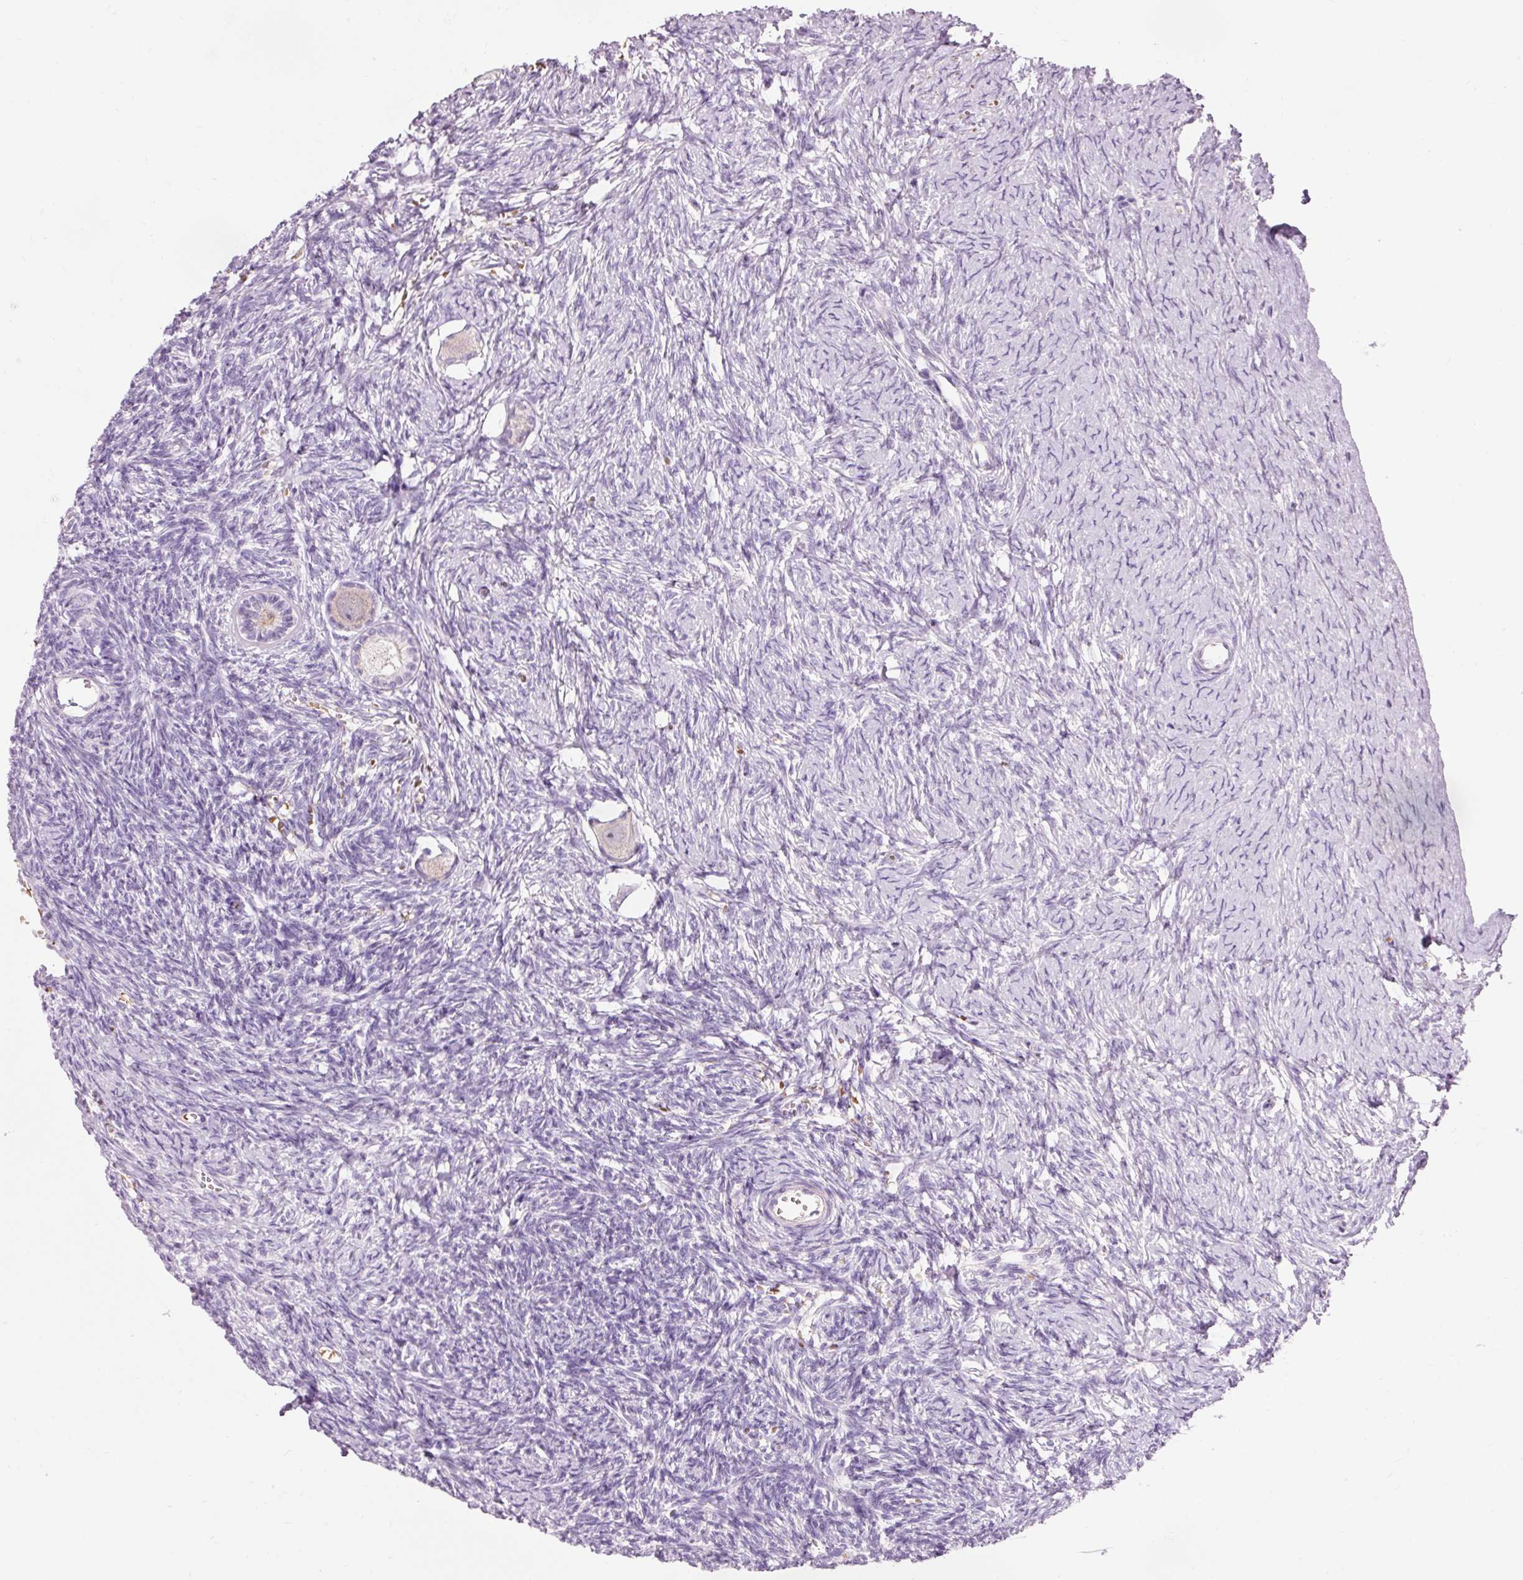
{"staining": {"intensity": "weak", "quantity": "<25%", "location": "cytoplasmic/membranous"}, "tissue": "ovary", "cell_type": "Follicle cells", "image_type": "normal", "snomed": [{"axis": "morphology", "description": "Normal tissue, NOS"}, {"axis": "topography", "description": "Ovary"}], "caption": "Ovary was stained to show a protein in brown. There is no significant positivity in follicle cells. Nuclei are stained in blue.", "gene": "DHRS11", "patient": {"sex": "female", "age": 39}}